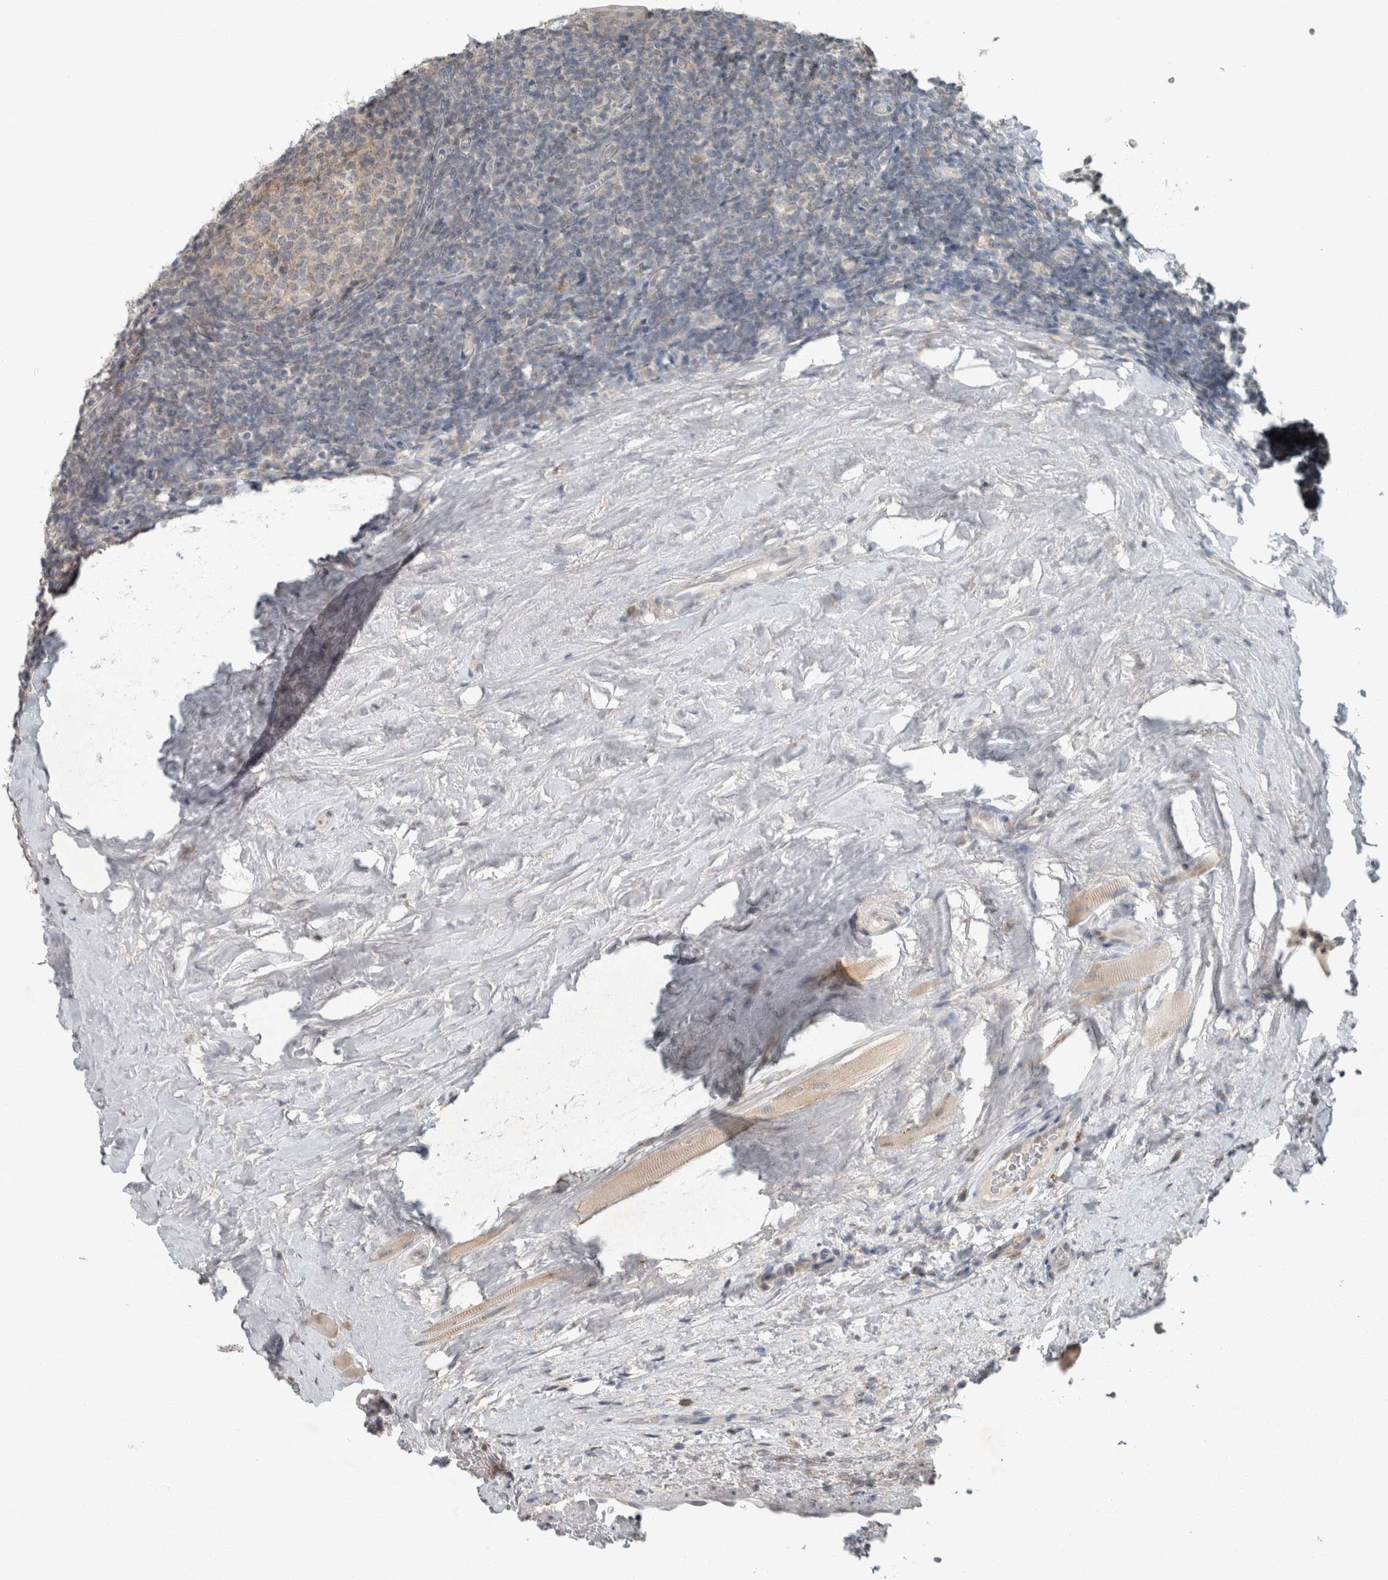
{"staining": {"intensity": "weak", "quantity": "<25%", "location": "cytoplasmic/membranous"}, "tissue": "tonsil", "cell_type": "Germinal center cells", "image_type": "normal", "snomed": [{"axis": "morphology", "description": "Normal tissue, NOS"}, {"axis": "topography", "description": "Tonsil"}], "caption": "This micrograph is of unremarkable tonsil stained with immunohistochemistry to label a protein in brown with the nuclei are counter-stained blue. There is no expression in germinal center cells.", "gene": "TRIT1", "patient": {"sex": "male", "age": 37}}